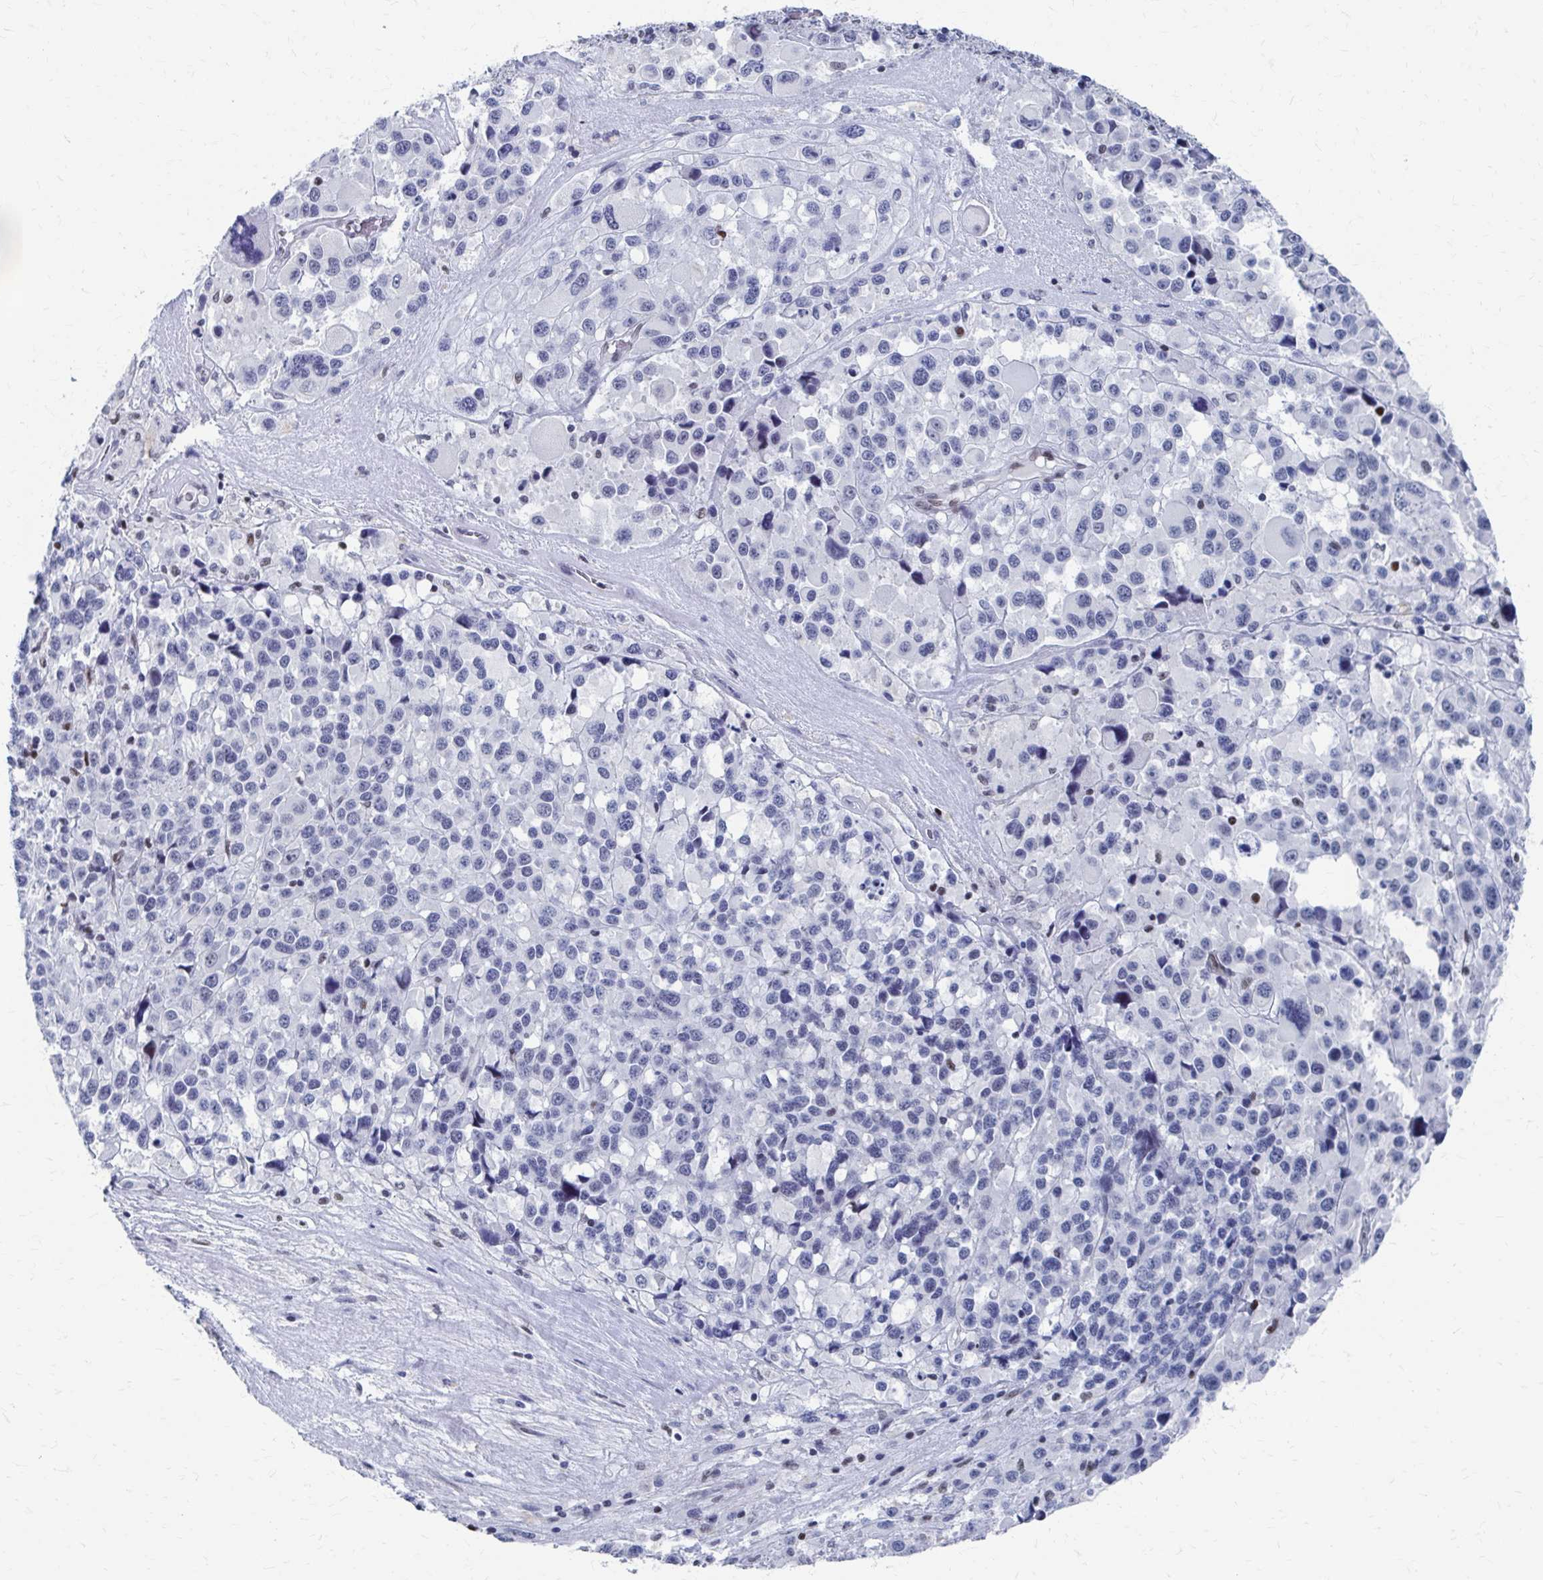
{"staining": {"intensity": "negative", "quantity": "none", "location": "none"}, "tissue": "melanoma", "cell_type": "Tumor cells", "image_type": "cancer", "snomed": [{"axis": "morphology", "description": "Malignant melanoma, Metastatic site"}, {"axis": "topography", "description": "Lymph node"}], "caption": "Tumor cells are negative for brown protein staining in malignant melanoma (metastatic site).", "gene": "CDIN1", "patient": {"sex": "female", "age": 65}}